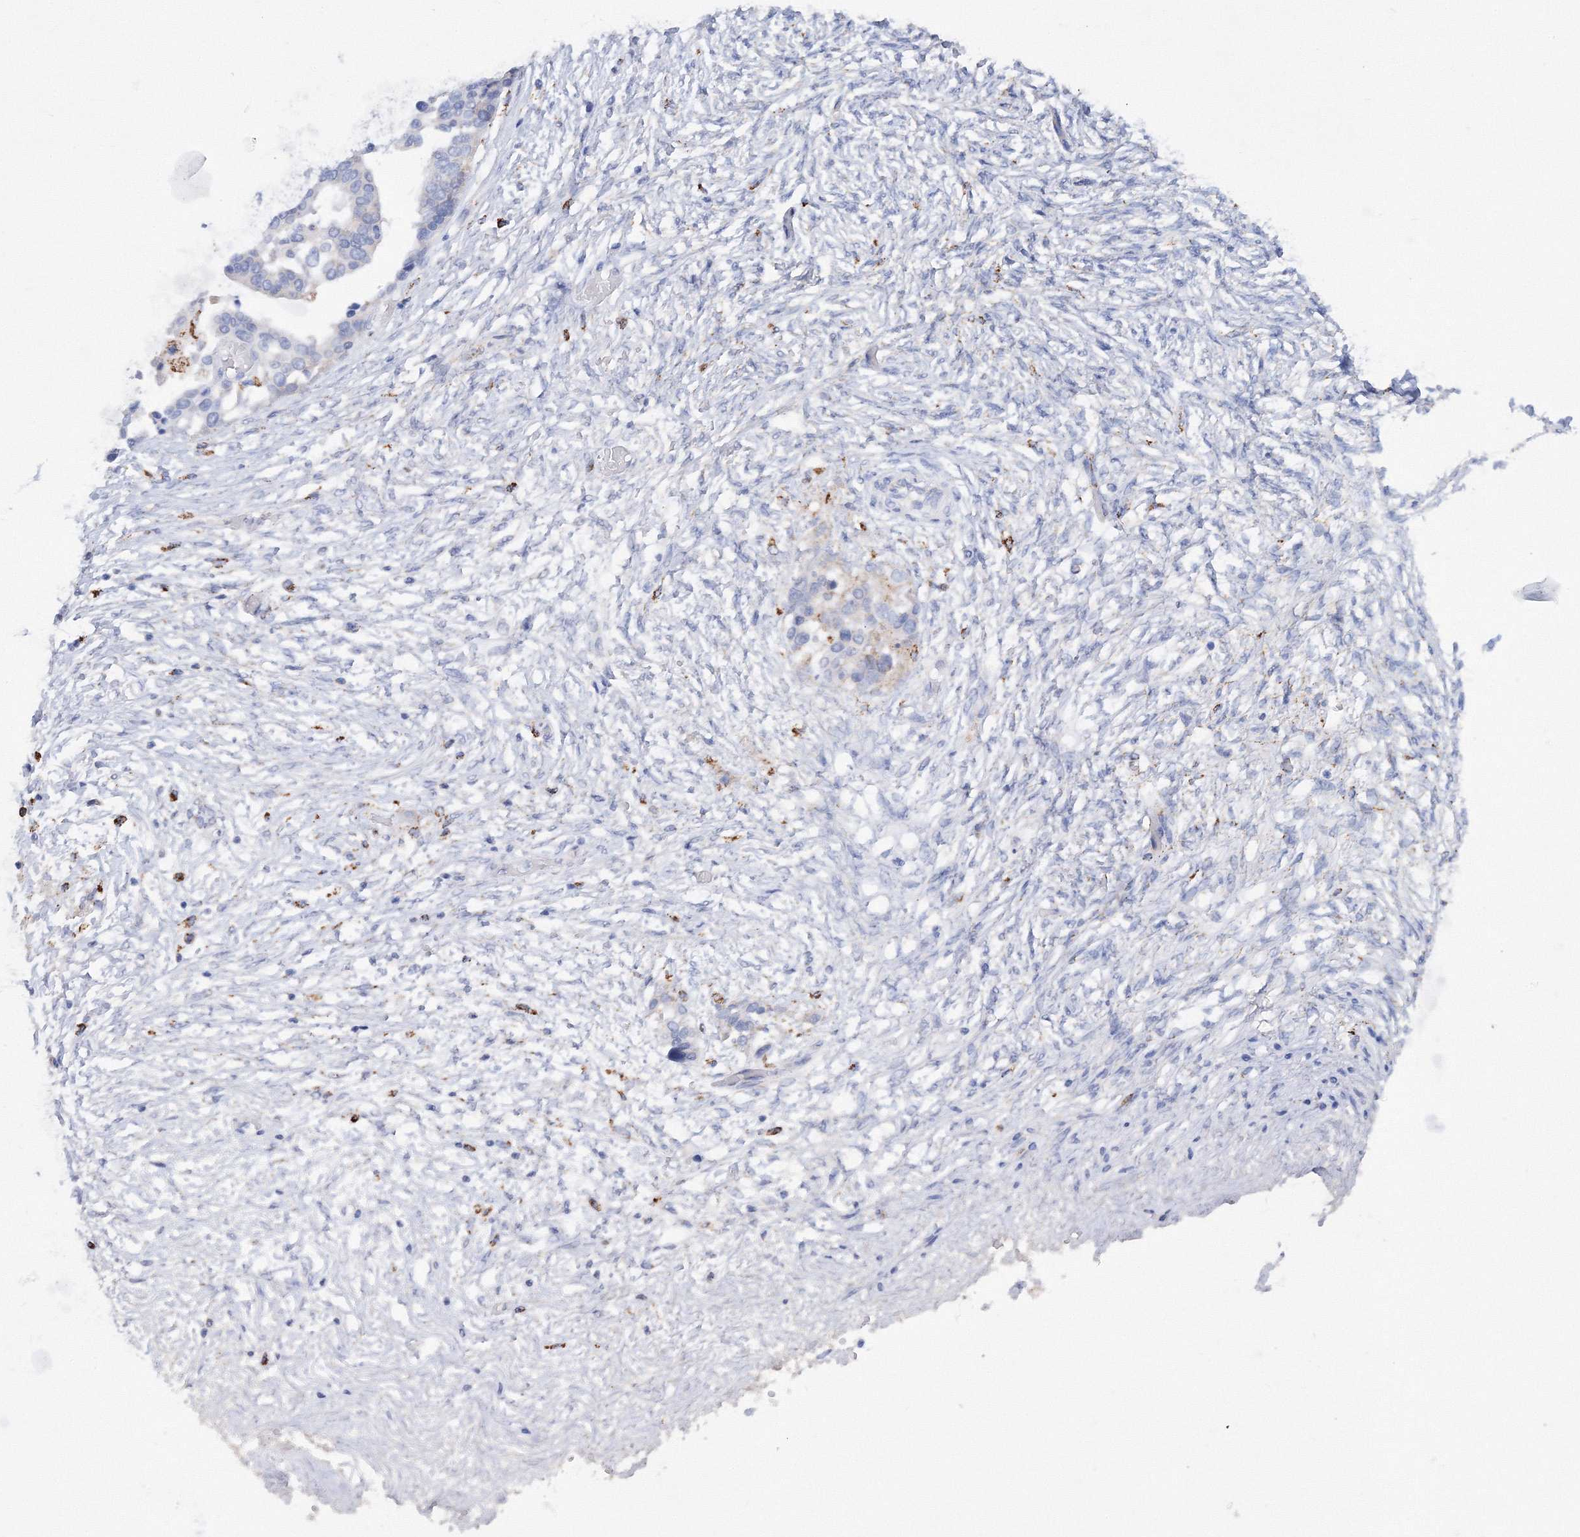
{"staining": {"intensity": "negative", "quantity": "none", "location": "none"}, "tissue": "ovarian cancer", "cell_type": "Tumor cells", "image_type": "cancer", "snomed": [{"axis": "morphology", "description": "Cystadenocarcinoma, serous, NOS"}, {"axis": "topography", "description": "Ovary"}], "caption": "This is an IHC histopathology image of human ovarian cancer (serous cystadenocarcinoma). There is no positivity in tumor cells.", "gene": "MERTK", "patient": {"sex": "female", "age": 44}}